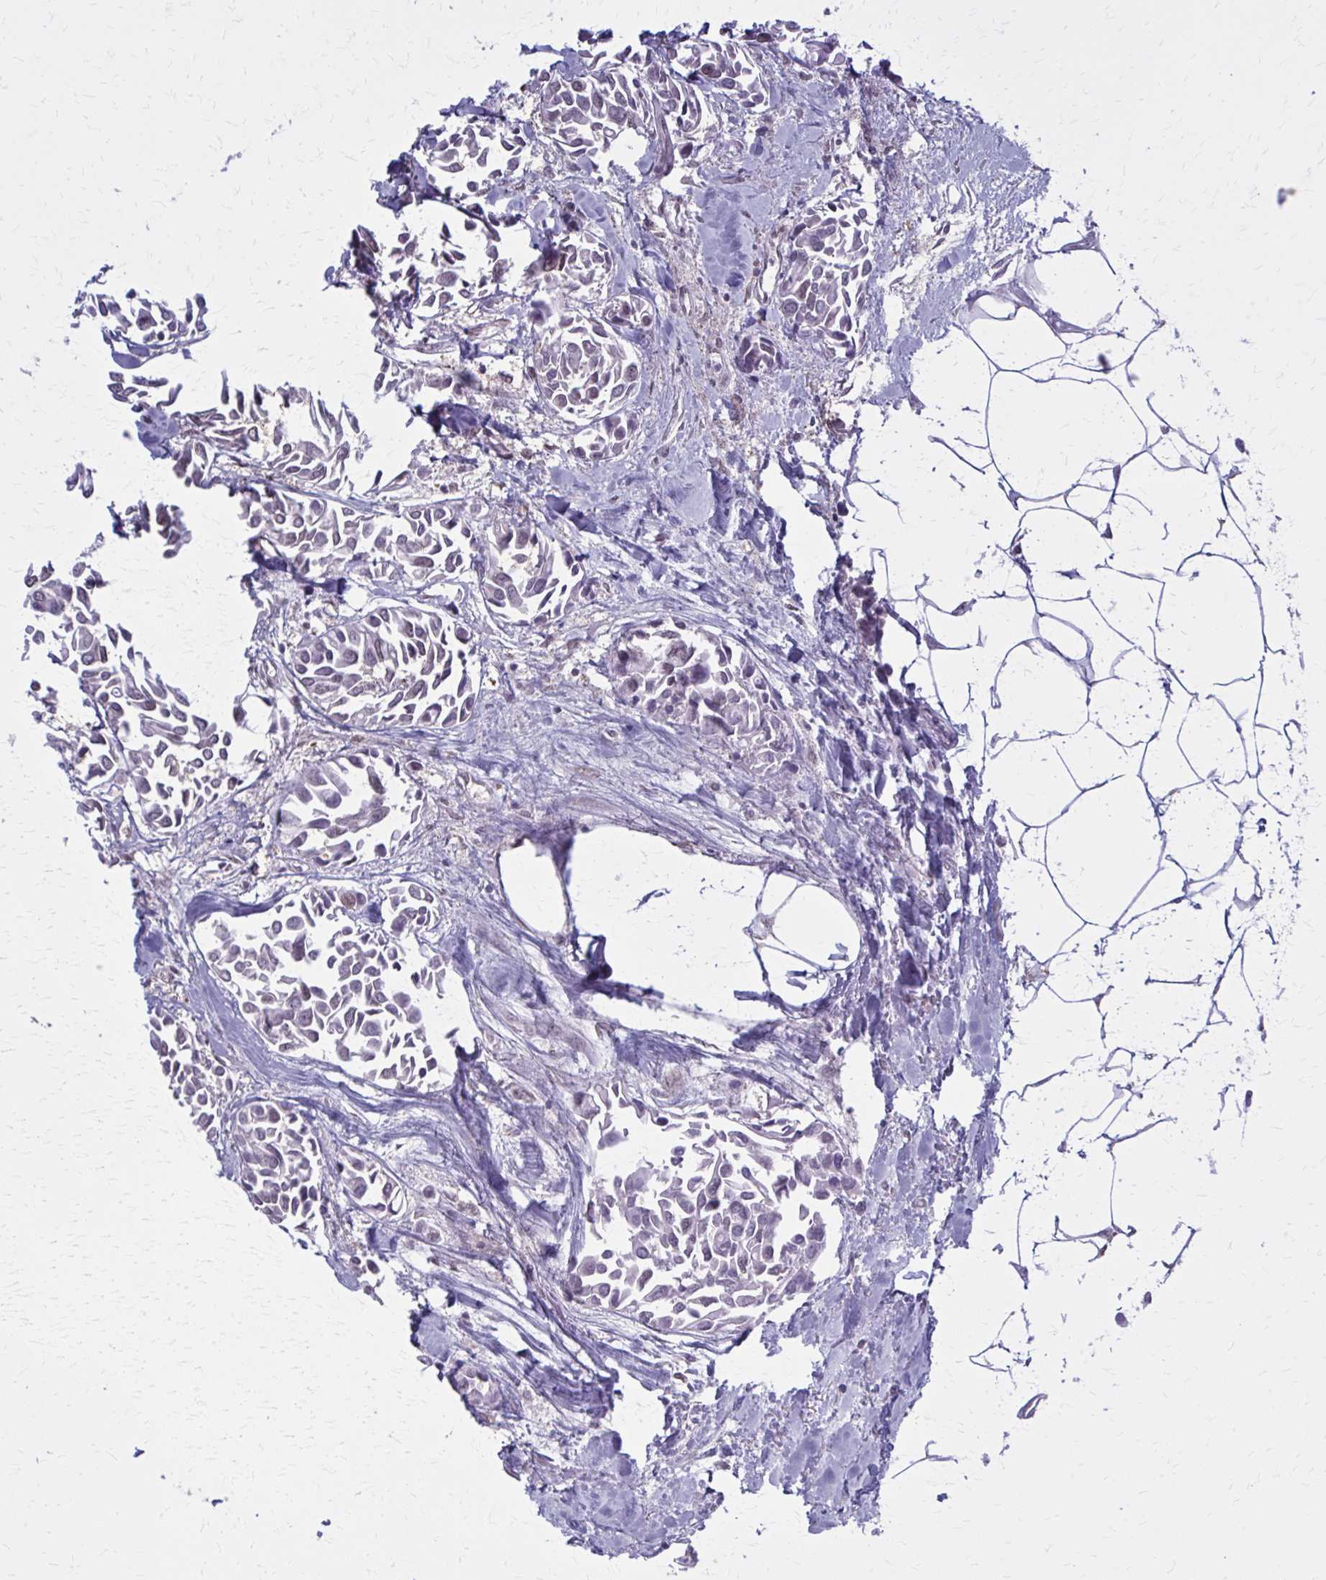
{"staining": {"intensity": "negative", "quantity": "none", "location": "none"}, "tissue": "breast cancer", "cell_type": "Tumor cells", "image_type": "cancer", "snomed": [{"axis": "morphology", "description": "Duct carcinoma"}, {"axis": "topography", "description": "Breast"}], "caption": "Image shows no protein positivity in tumor cells of breast cancer (invasive ductal carcinoma) tissue. (DAB immunohistochemistry (IHC), high magnification).", "gene": "MDH1", "patient": {"sex": "female", "age": 54}}